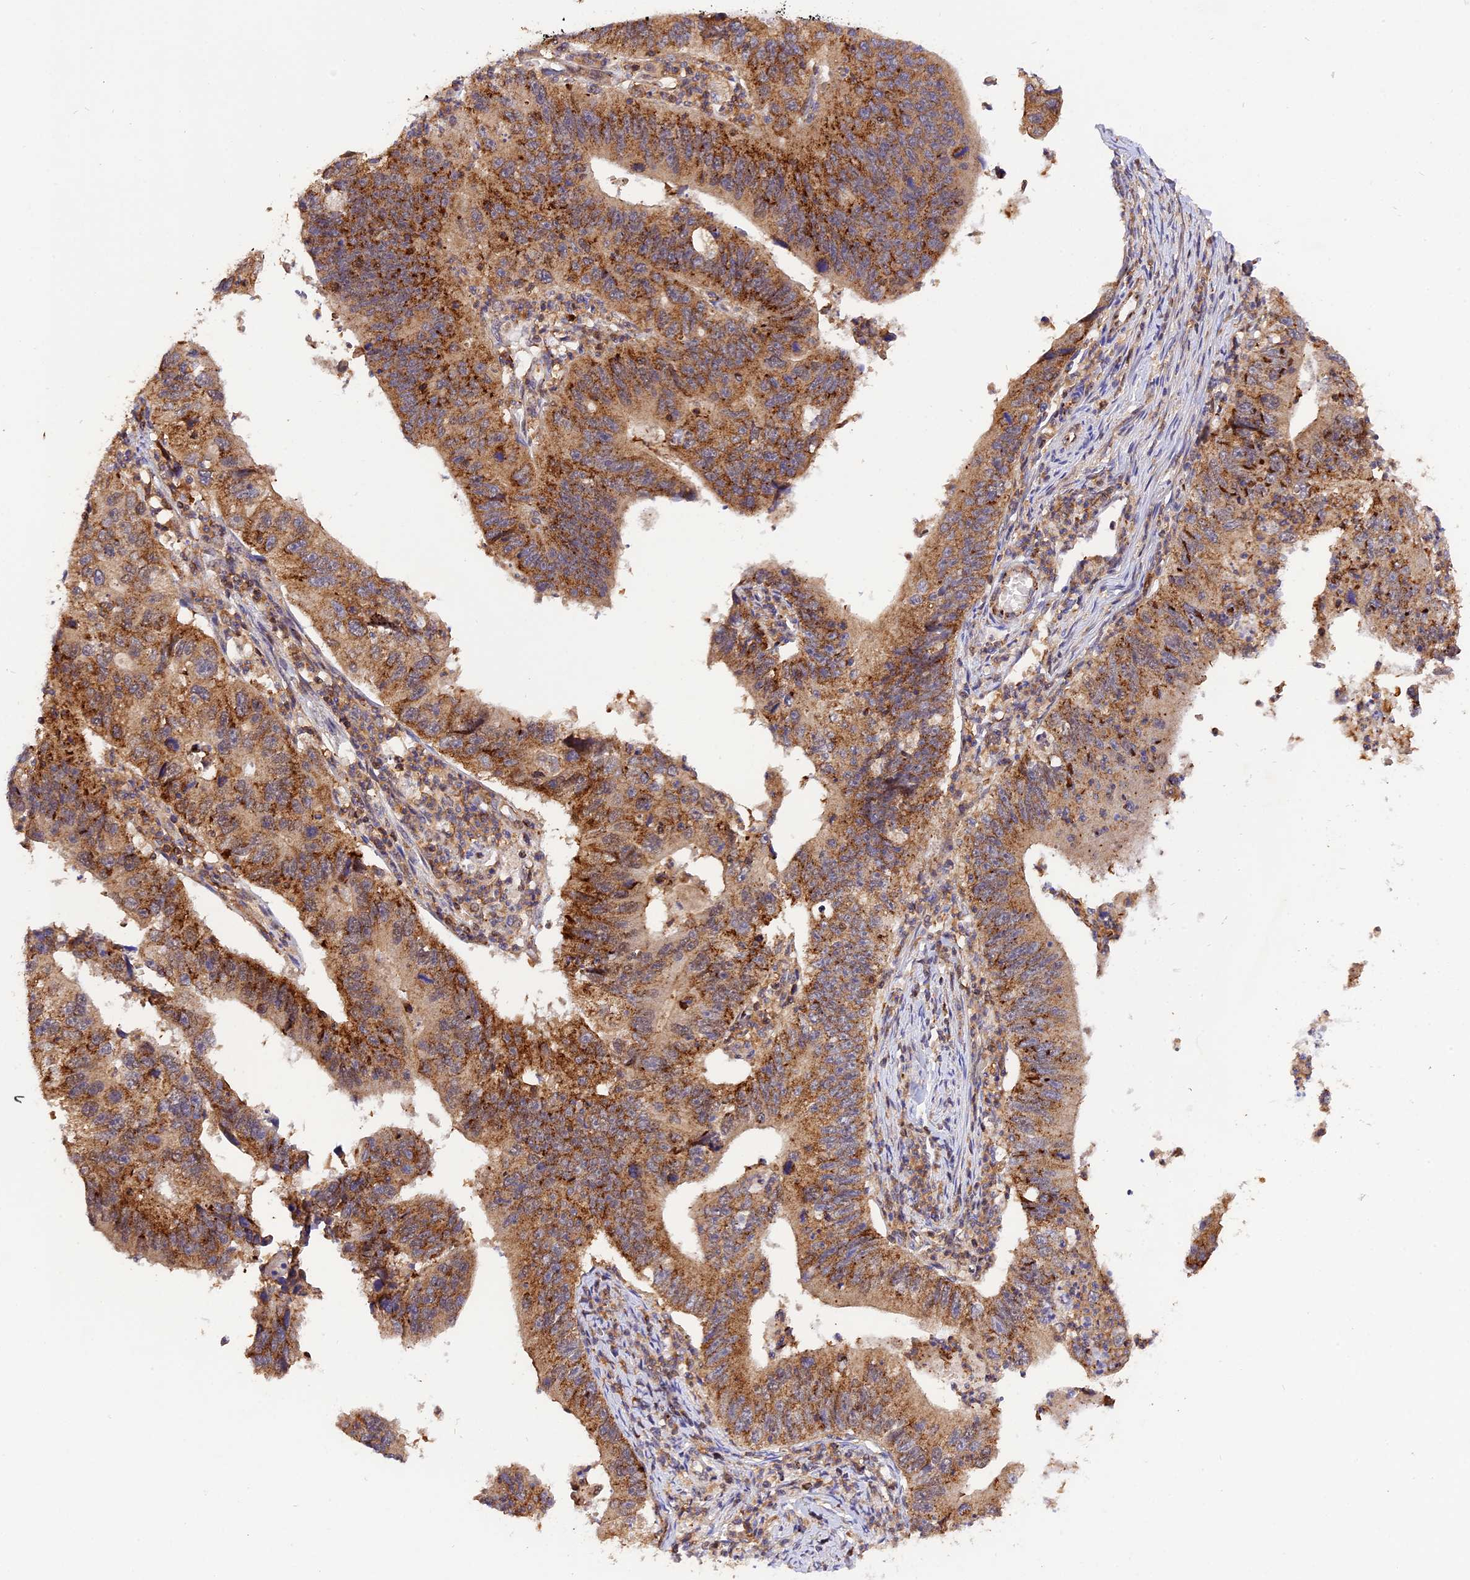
{"staining": {"intensity": "strong", "quantity": ">75%", "location": "cytoplasmic/membranous"}, "tissue": "stomach cancer", "cell_type": "Tumor cells", "image_type": "cancer", "snomed": [{"axis": "morphology", "description": "Adenocarcinoma, NOS"}, {"axis": "topography", "description": "Stomach"}], "caption": "Adenocarcinoma (stomach) stained with DAB IHC exhibits high levels of strong cytoplasmic/membranous positivity in approximately >75% of tumor cells. (Stains: DAB in brown, nuclei in blue, Microscopy: brightfield microscopy at high magnification).", "gene": "PEX3", "patient": {"sex": "male", "age": 59}}